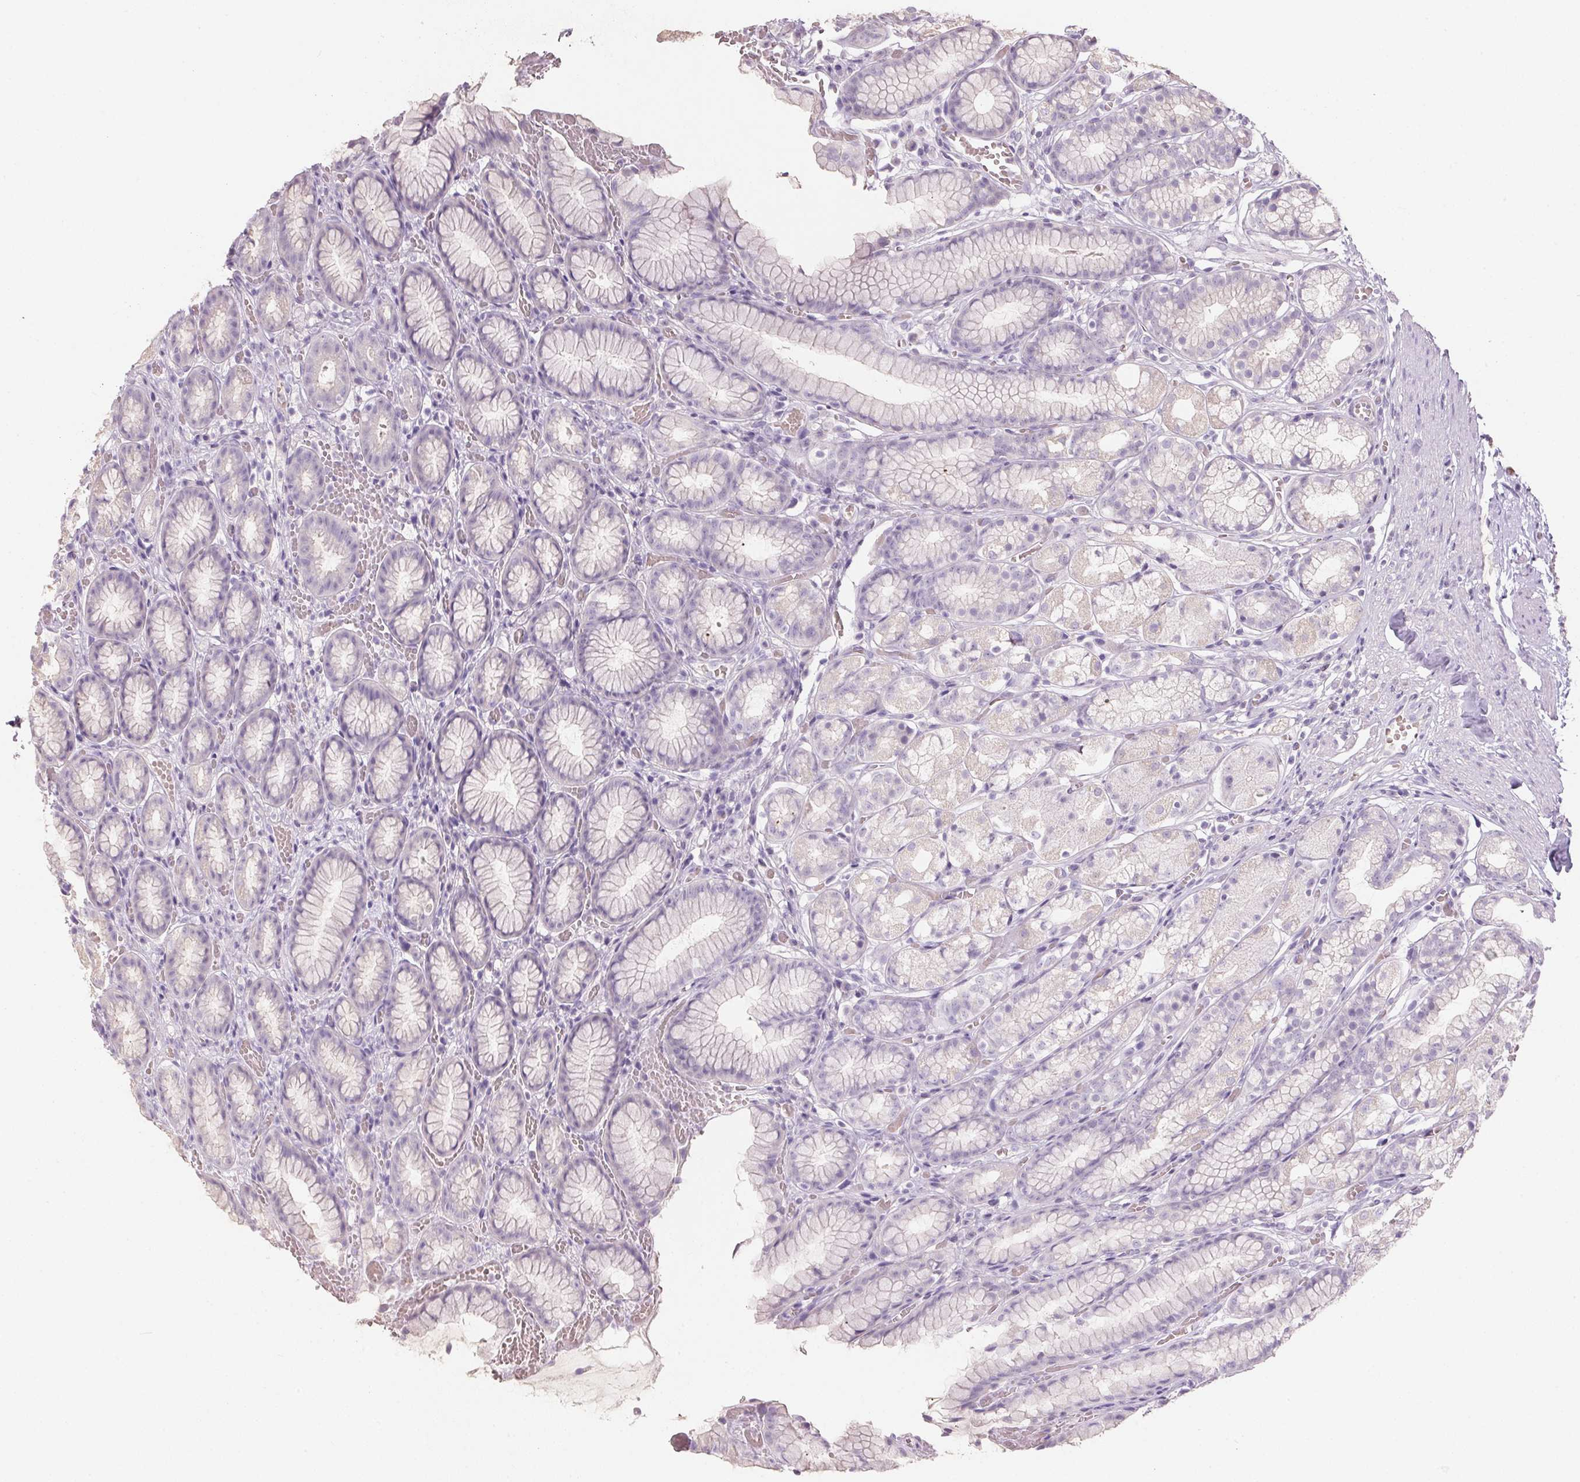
{"staining": {"intensity": "negative", "quantity": "none", "location": "none"}, "tissue": "stomach", "cell_type": "Glandular cells", "image_type": "normal", "snomed": [{"axis": "morphology", "description": "Normal tissue, NOS"}, {"axis": "topography", "description": "Smooth muscle"}, {"axis": "topography", "description": "Stomach"}], "caption": "DAB (3,3'-diaminobenzidine) immunohistochemical staining of unremarkable human stomach displays no significant staining in glandular cells. Nuclei are stained in blue.", "gene": "HSD17B1", "patient": {"sex": "male", "age": 70}}